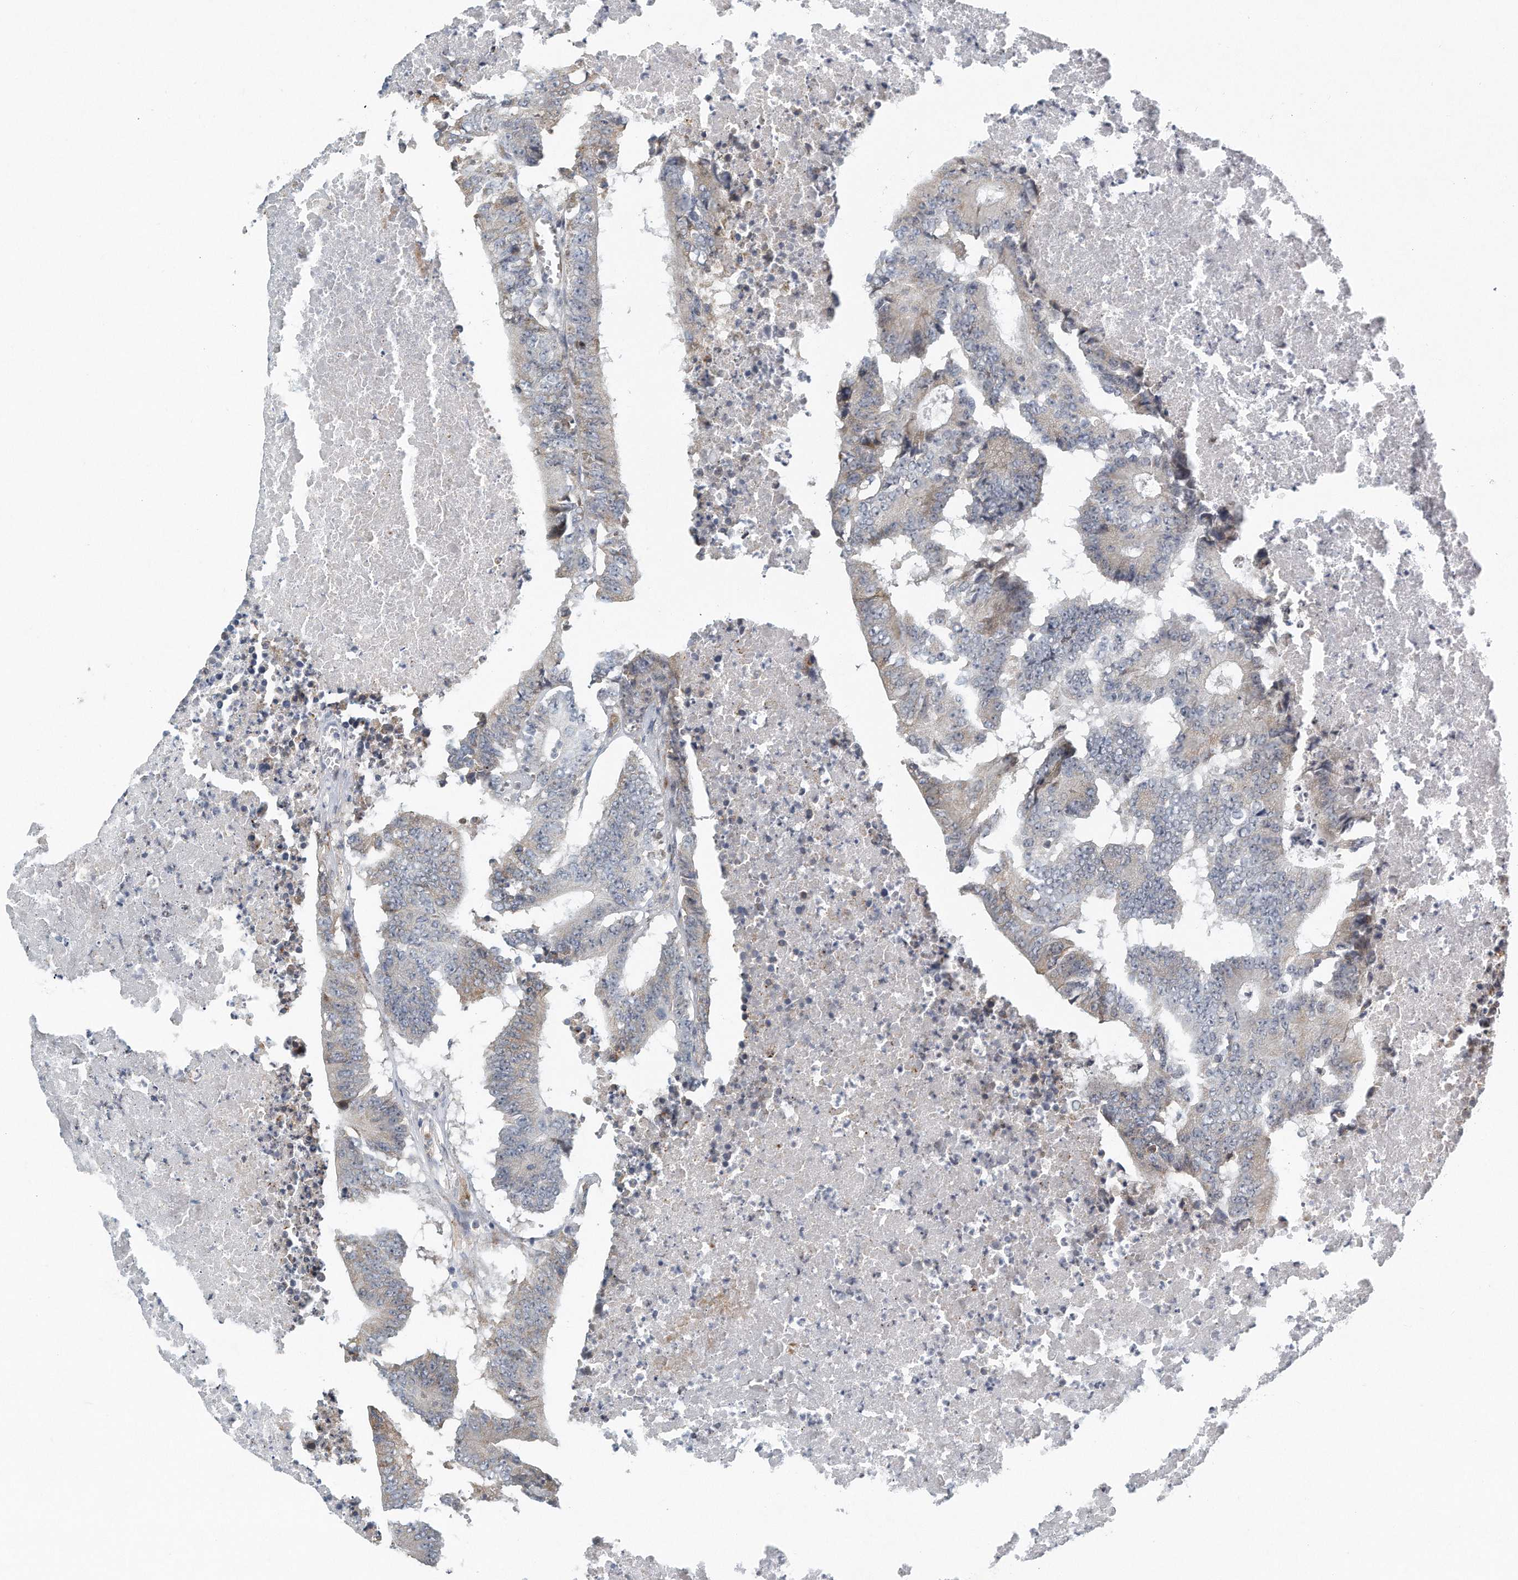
{"staining": {"intensity": "weak", "quantity": "<25%", "location": "cytoplasmic/membranous"}, "tissue": "colorectal cancer", "cell_type": "Tumor cells", "image_type": "cancer", "snomed": [{"axis": "morphology", "description": "Adenocarcinoma, NOS"}, {"axis": "topography", "description": "Colon"}], "caption": "This is a image of immunohistochemistry staining of colorectal cancer (adenocarcinoma), which shows no expression in tumor cells.", "gene": "VLDLR", "patient": {"sex": "male", "age": 87}}